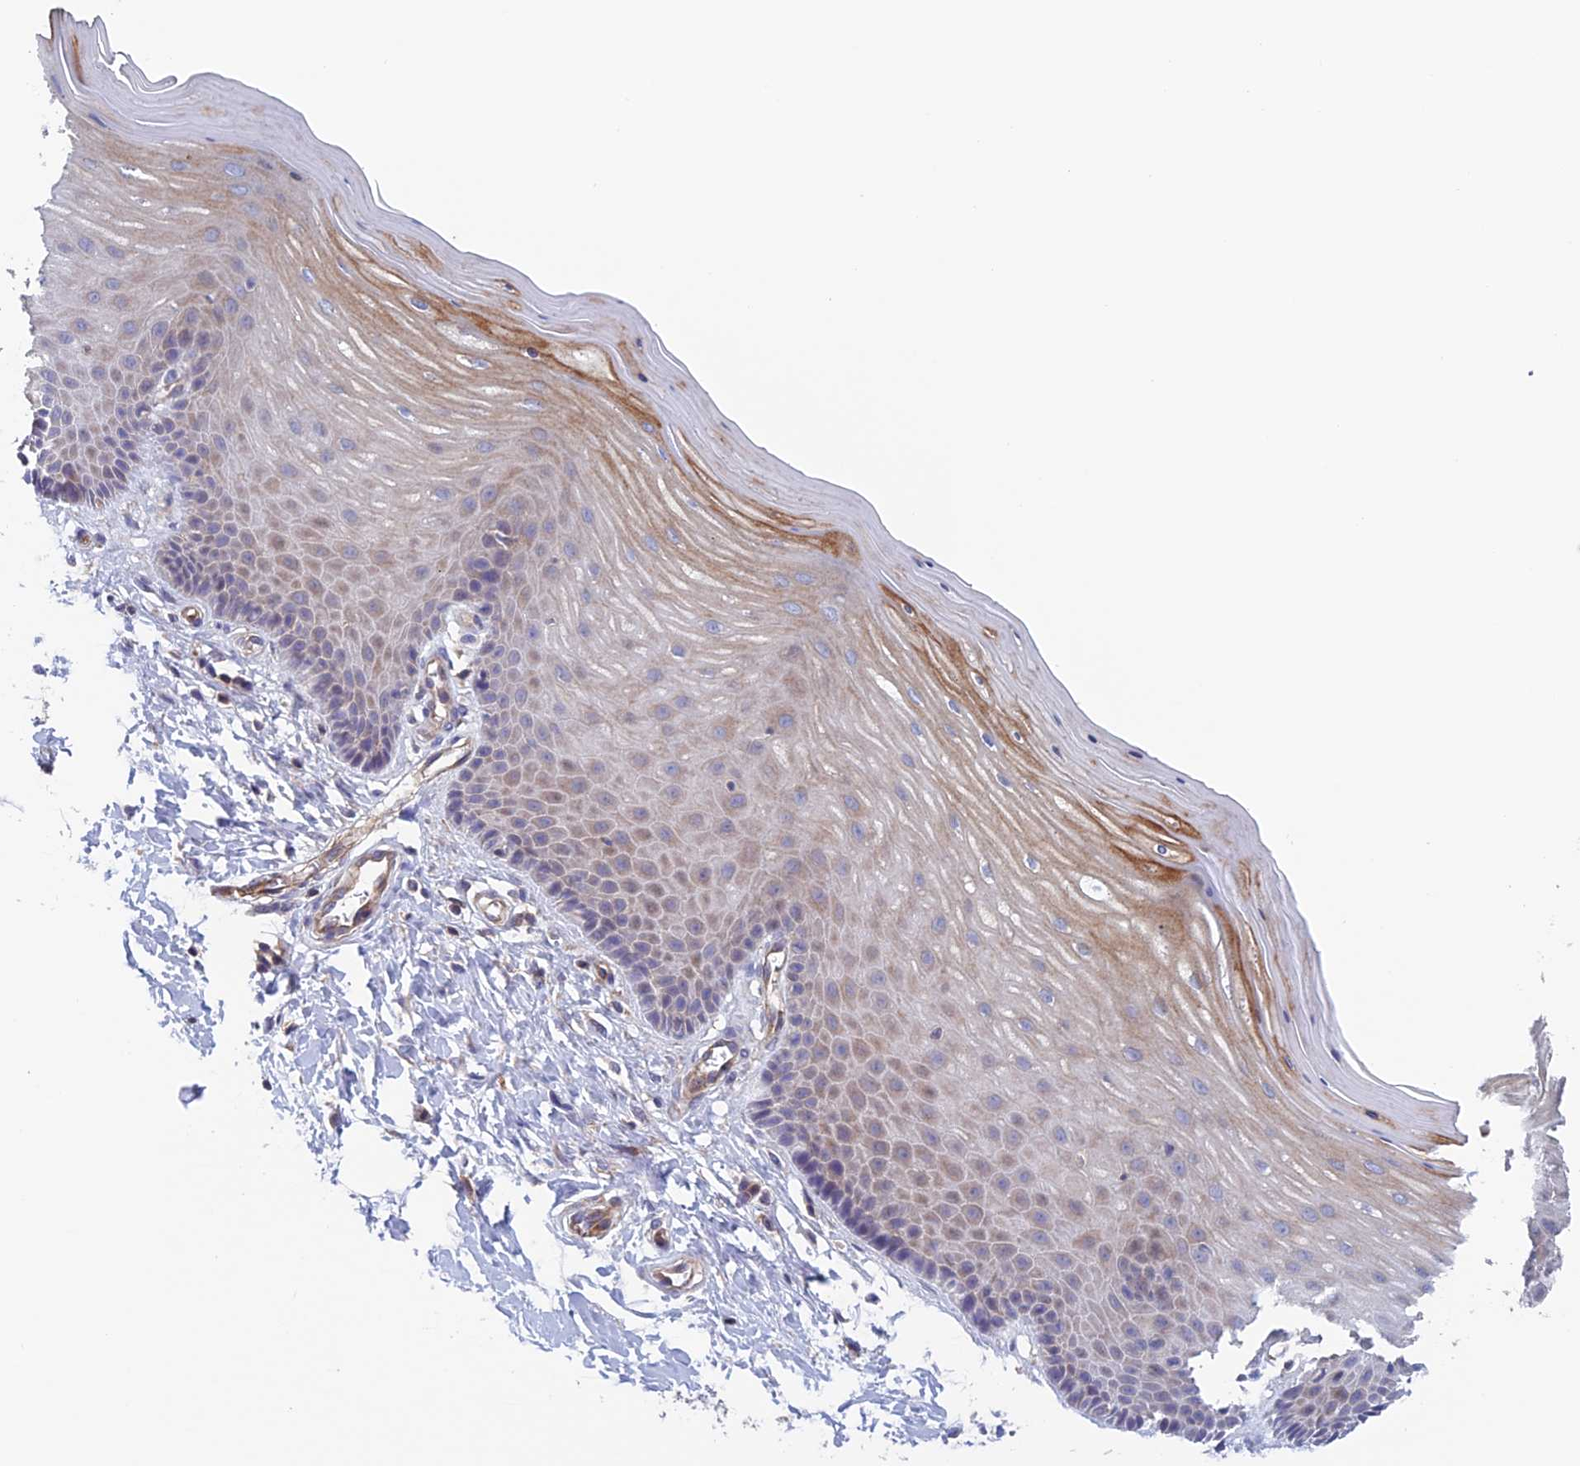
{"staining": {"intensity": "negative", "quantity": "none", "location": "none"}, "tissue": "cervix", "cell_type": "Glandular cells", "image_type": "normal", "snomed": [{"axis": "morphology", "description": "Normal tissue, NOS"}, {"axis": "topography", "description": "Cervix"}], "caption": "An immunohistochemistry image of unremarkable cervix is shown. There is no staining in glandular cells of cervix. (DAB (3,3'-diaminobenzidine) immunohistochemistry (IHC) visualized using brightfield microscopy, high magnification).", "gene": "NUDT16L1", "patient": {"sex": "female", "age": 55}}